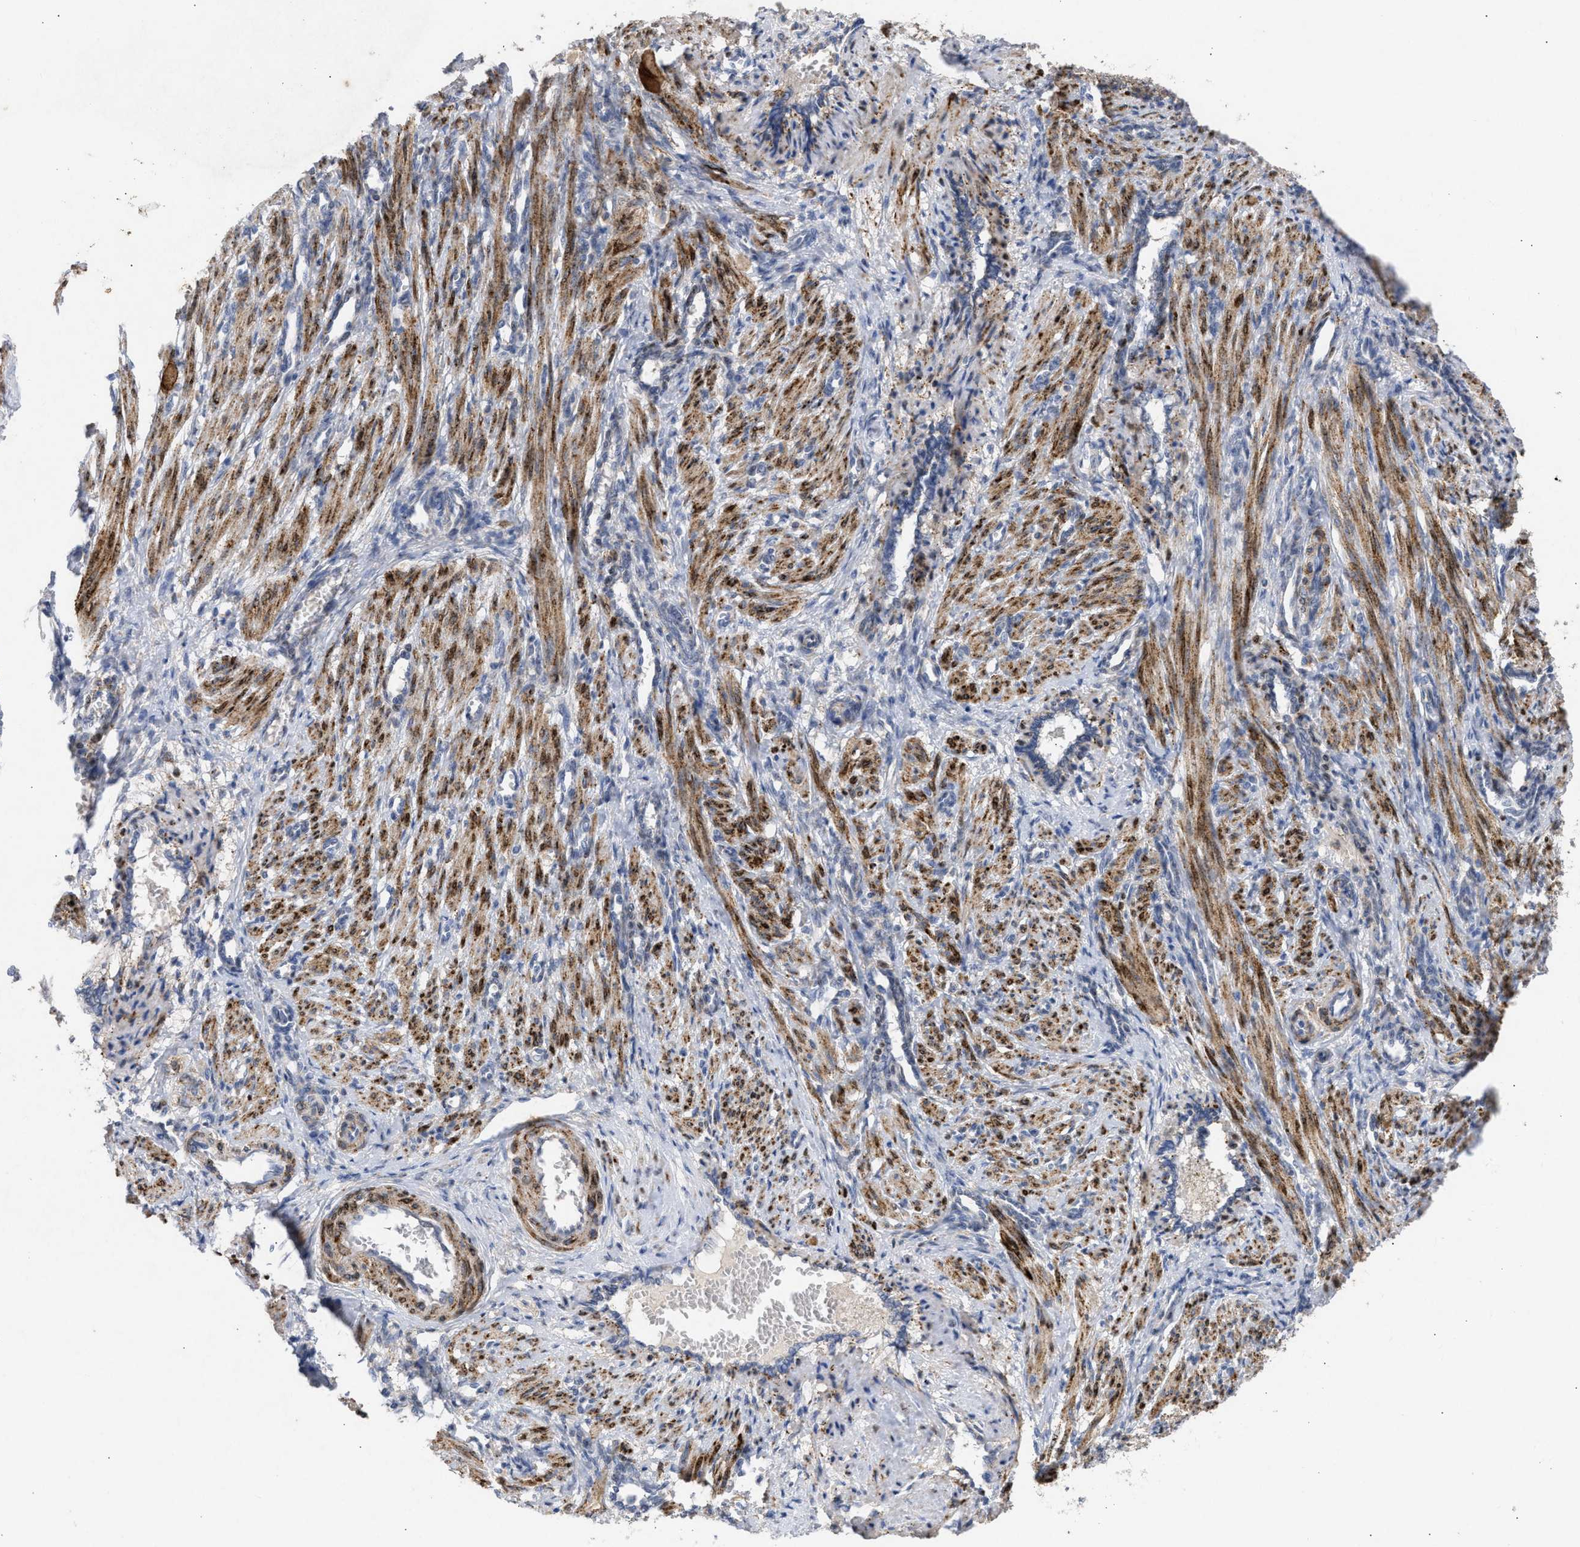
{"staining": {"intensity": "moderate", "quantity": ">75%", "location": "cytoplasmic/membranous"}, "tissue": "smooth muscle", "cell_type": "Smooth muscle cells", "image_type": "normal", "snomed": [{"axis": "morphology", "description": "Normal tissue, NOS"}, {"axis": "topography", "description": "Endometrium"}], "caption": "Protein staining of benign smooth muscle shows moderate cytoplasmic/membranous staining in approximately >75% of smooth muscle cells. (DAB IHC with brightfield microscopy, high magnification).", "gene": "SELENOM", "patient": {"sex": "female", "age": 33}}